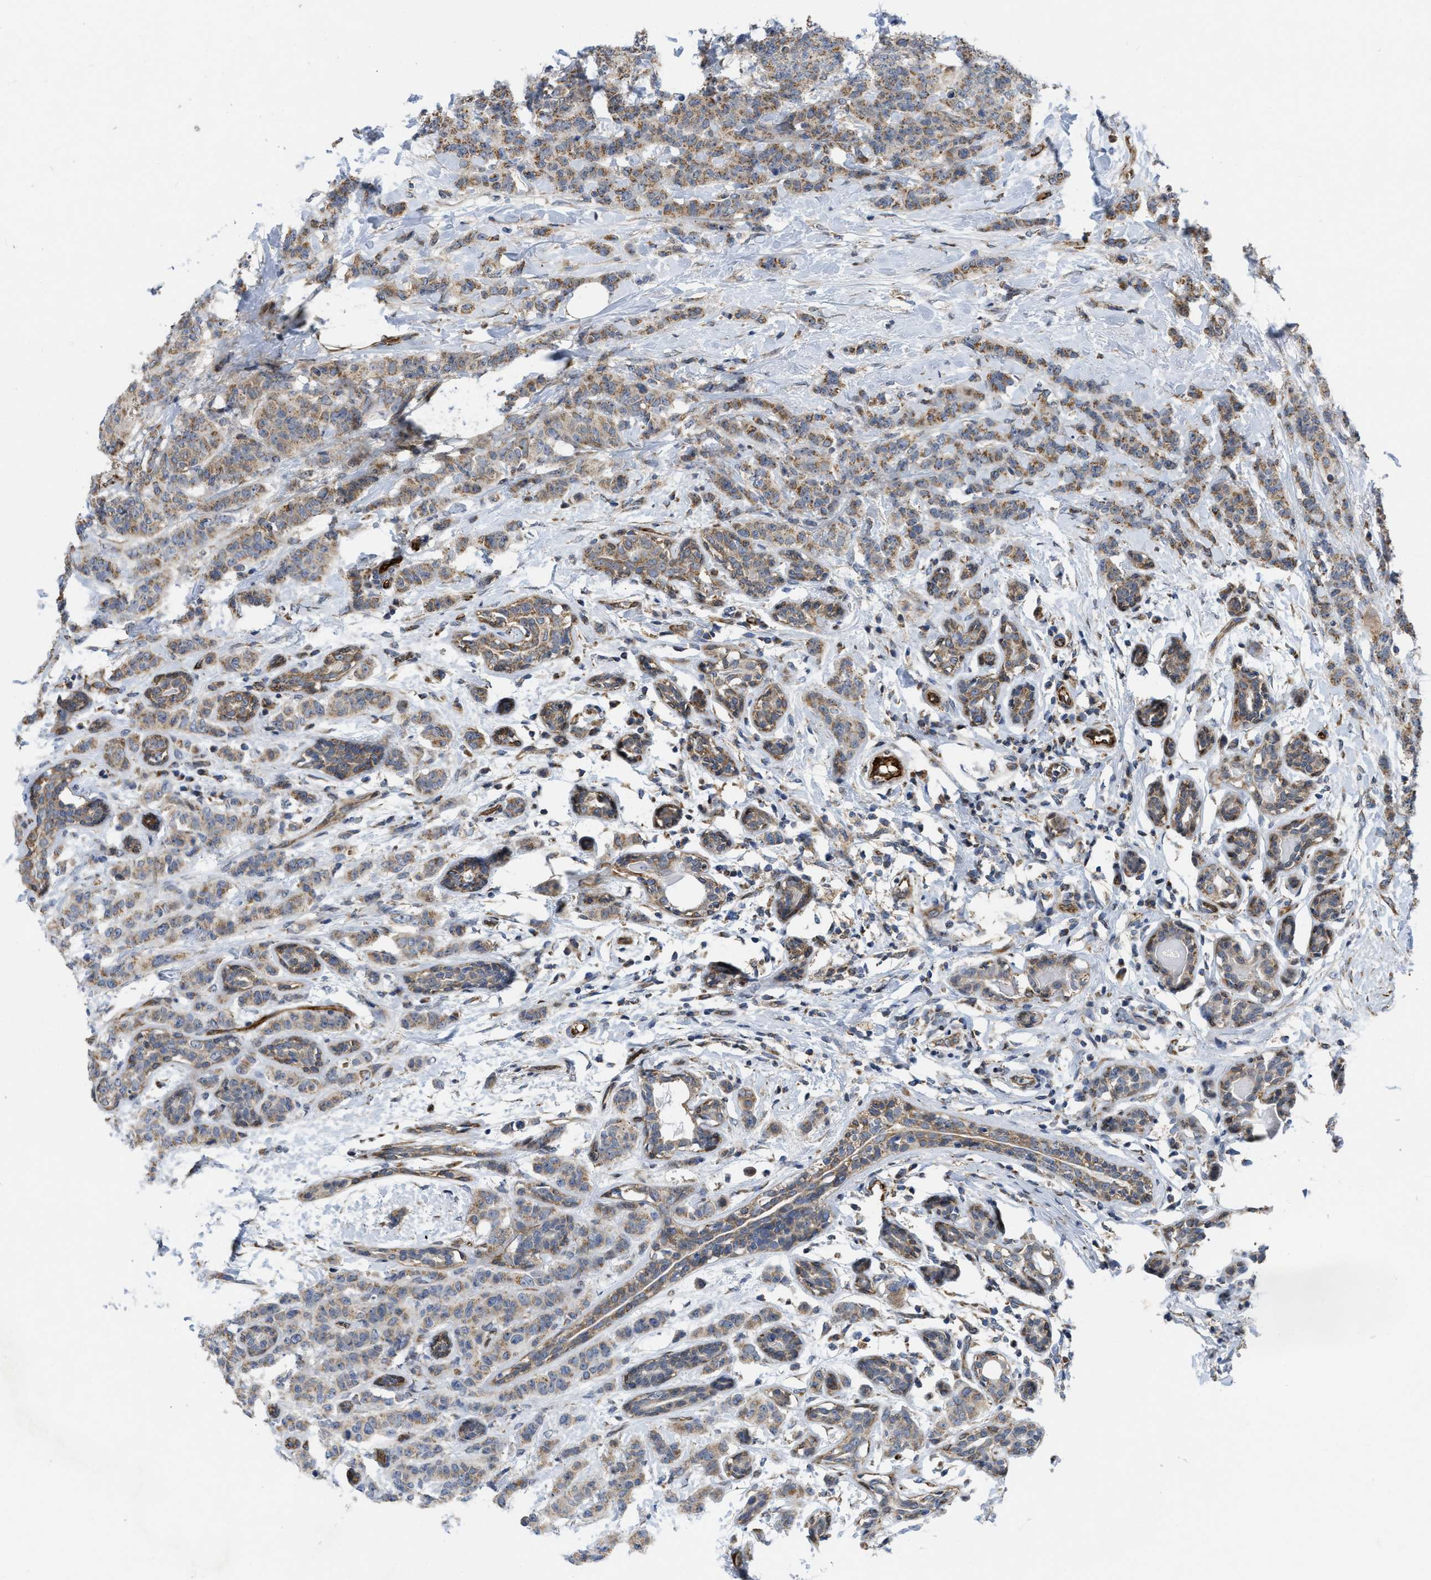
{"staining": {"intensity": "moderate", "quantity": ">75%", "location": "cytoplasmic/membranous"}, "tissue": "breast cancer", "cell_type": "Tumor cells", "image_type": "cancer", "snomed": [{"axis": "morphology", "description": "Normal tissue, NOS"}, {"axis": "morphology", "description": "Duct carcinoma"}, {"axis": "topography", "description": "Breast"}], "caption": "A brown stain shows moderate cytoplasmic/membranous expression of a protein in human breast cancer tumor cells. The protein of interest is stained brown, and the nuclei are stained in blue (DAB IHC with brightfield microscopy, high magnification).", "gene": "EOGT", "patient": {"sex": "female", "age": 40}}